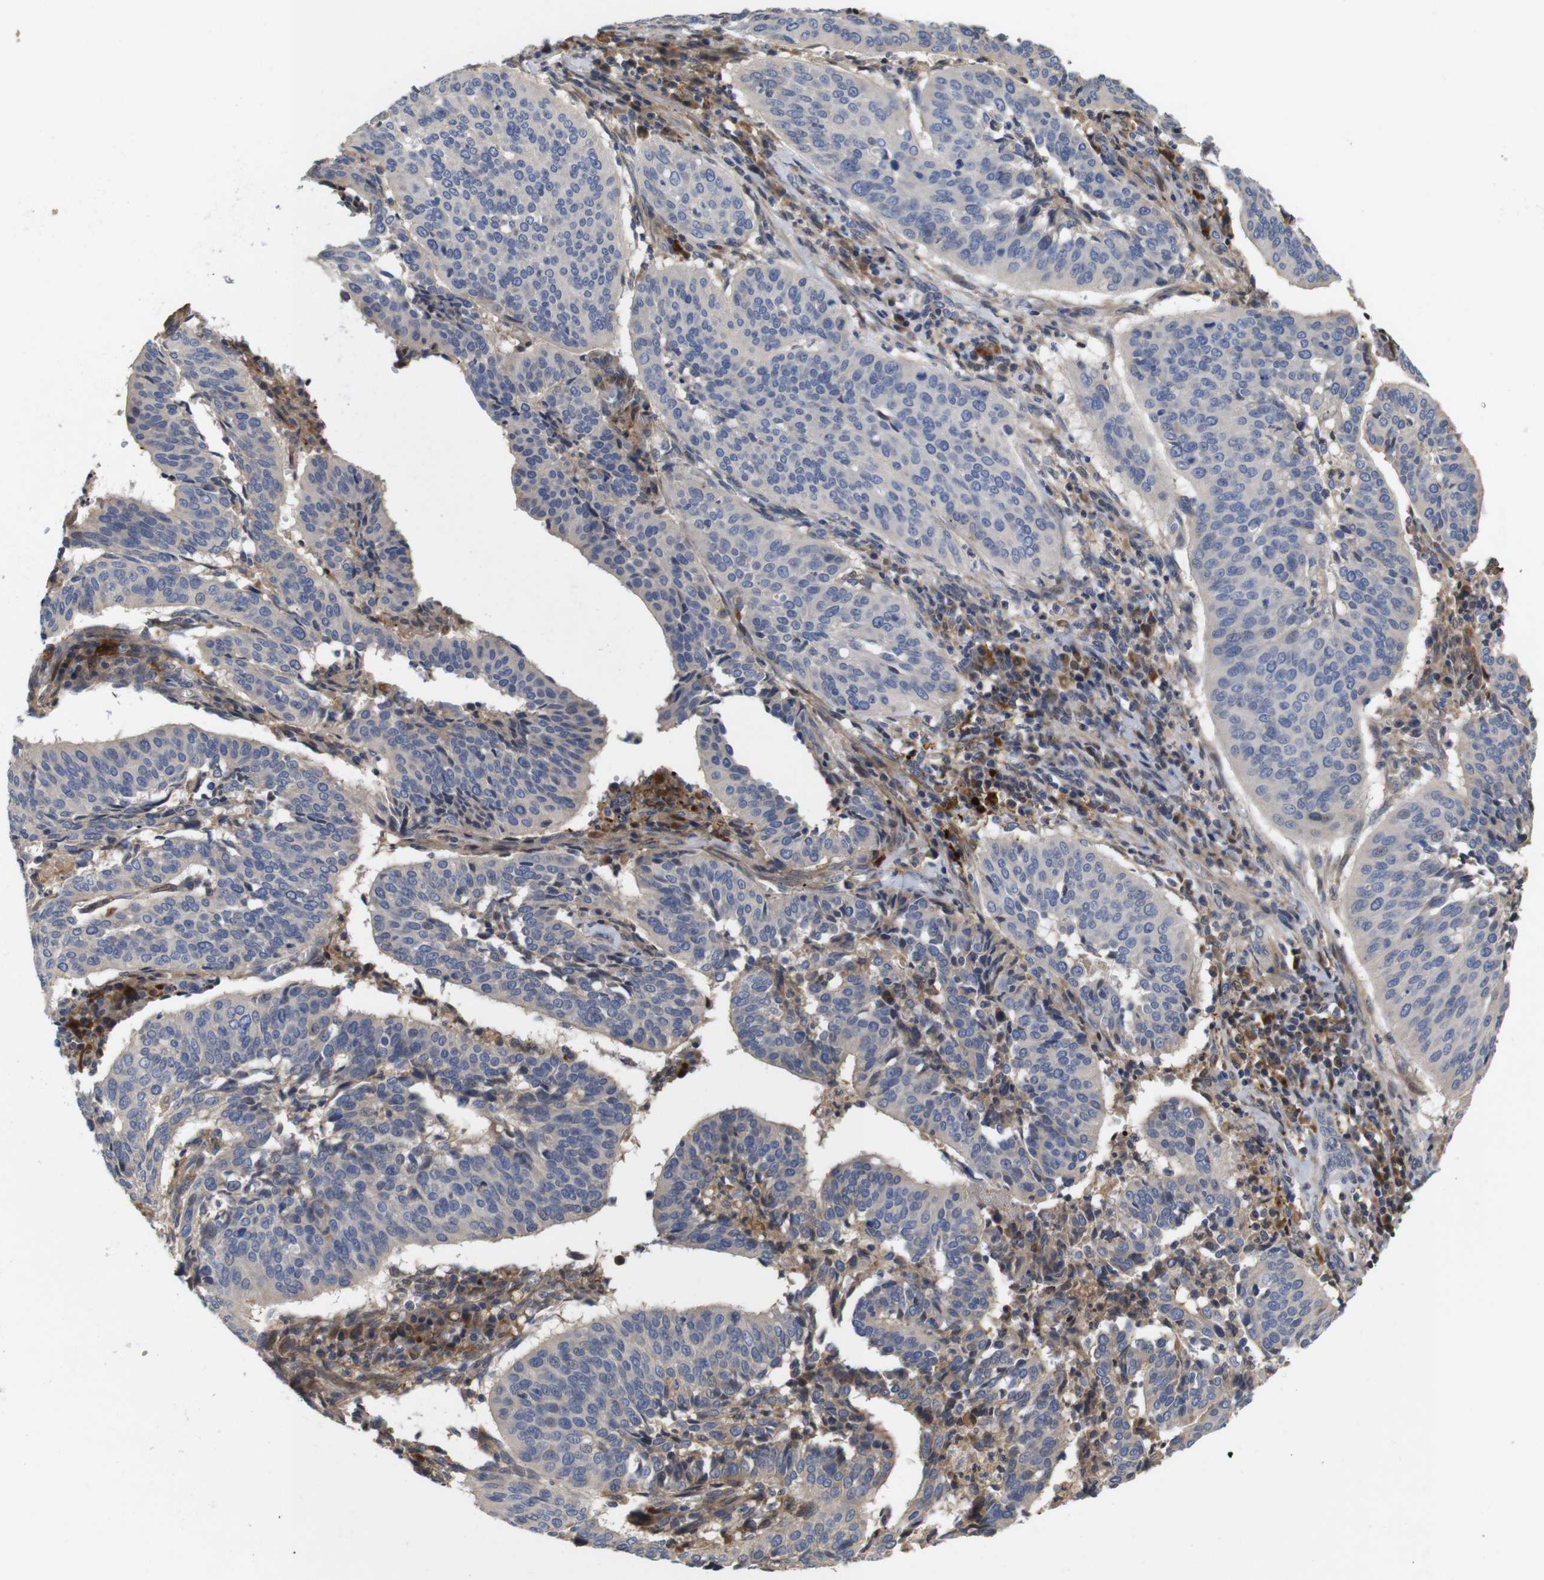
{"staining": {"intensity": "negative", "quantity": "none", "location": "none"}, "tissue": "cervical cancer", "cell_type": "Tumor cells", "image_type": "cancer", "snomed": [{"axis": "morphology", "description": "Normal tissue, NOS"}, {"axis": "morphology", "description": "Squamous cell carcinoma, NOS"}, {"axis": "topography", "description": "Cervix"}], "caption": "Tumor cells are negative for brown protein staining in cervical cancer.", "gene": "SPRY3", "patient": {"sex": "female", "age": 39}}